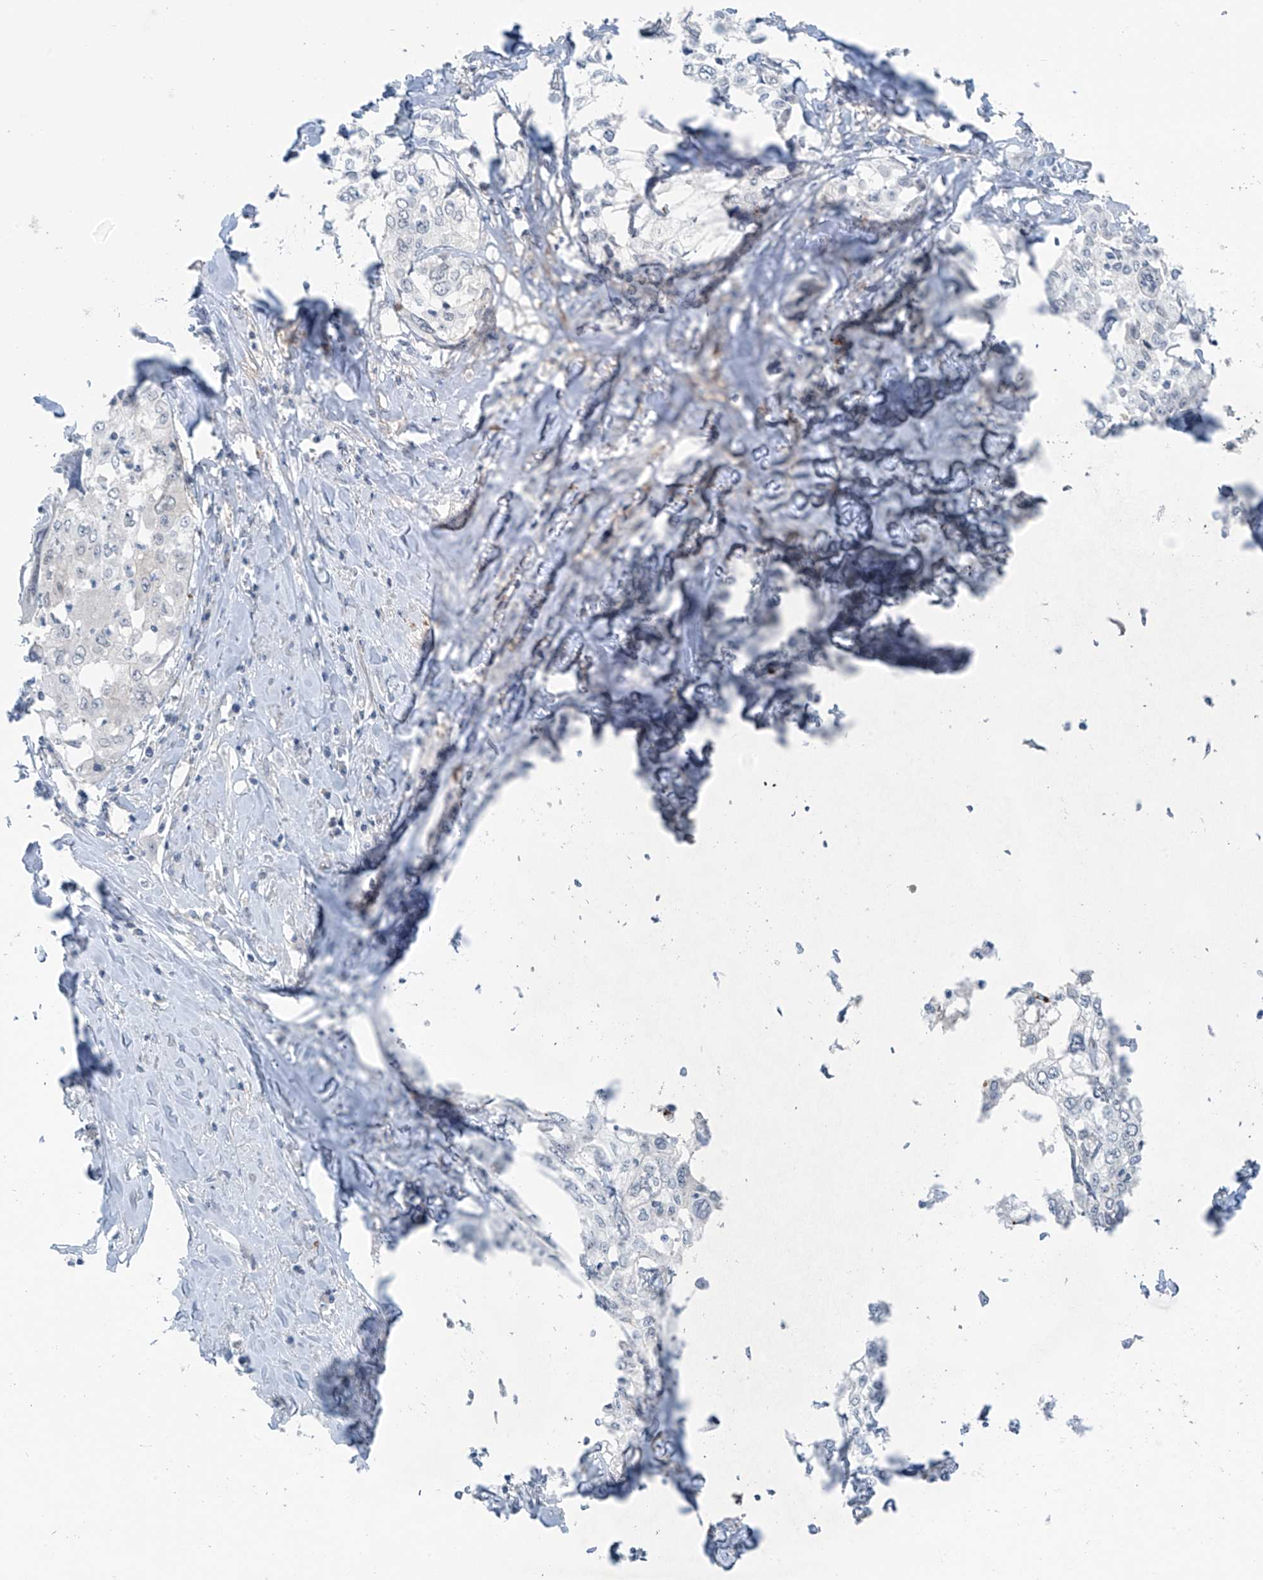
{"staining": {"intensity": "negative", "quantity": "none", "location": "none"}, "tissue": "cervical cancer", "cell_type": "Tumor cells", "image_type": "cancer", "snomed": [{"axis": "morphology", "description": "Squamous cell carcinoma, NOS"}, {"axis": "topography", "description": "Cervix"}], "caption": "Immunohistochemistry (IHC) photomicrograph of human cervical squamous cell carcinoma stained for a protein (brown), which displays no expression in tumor cells.", "gene": "ZNF793", "patient": {"sex": "female", "age": 31}}